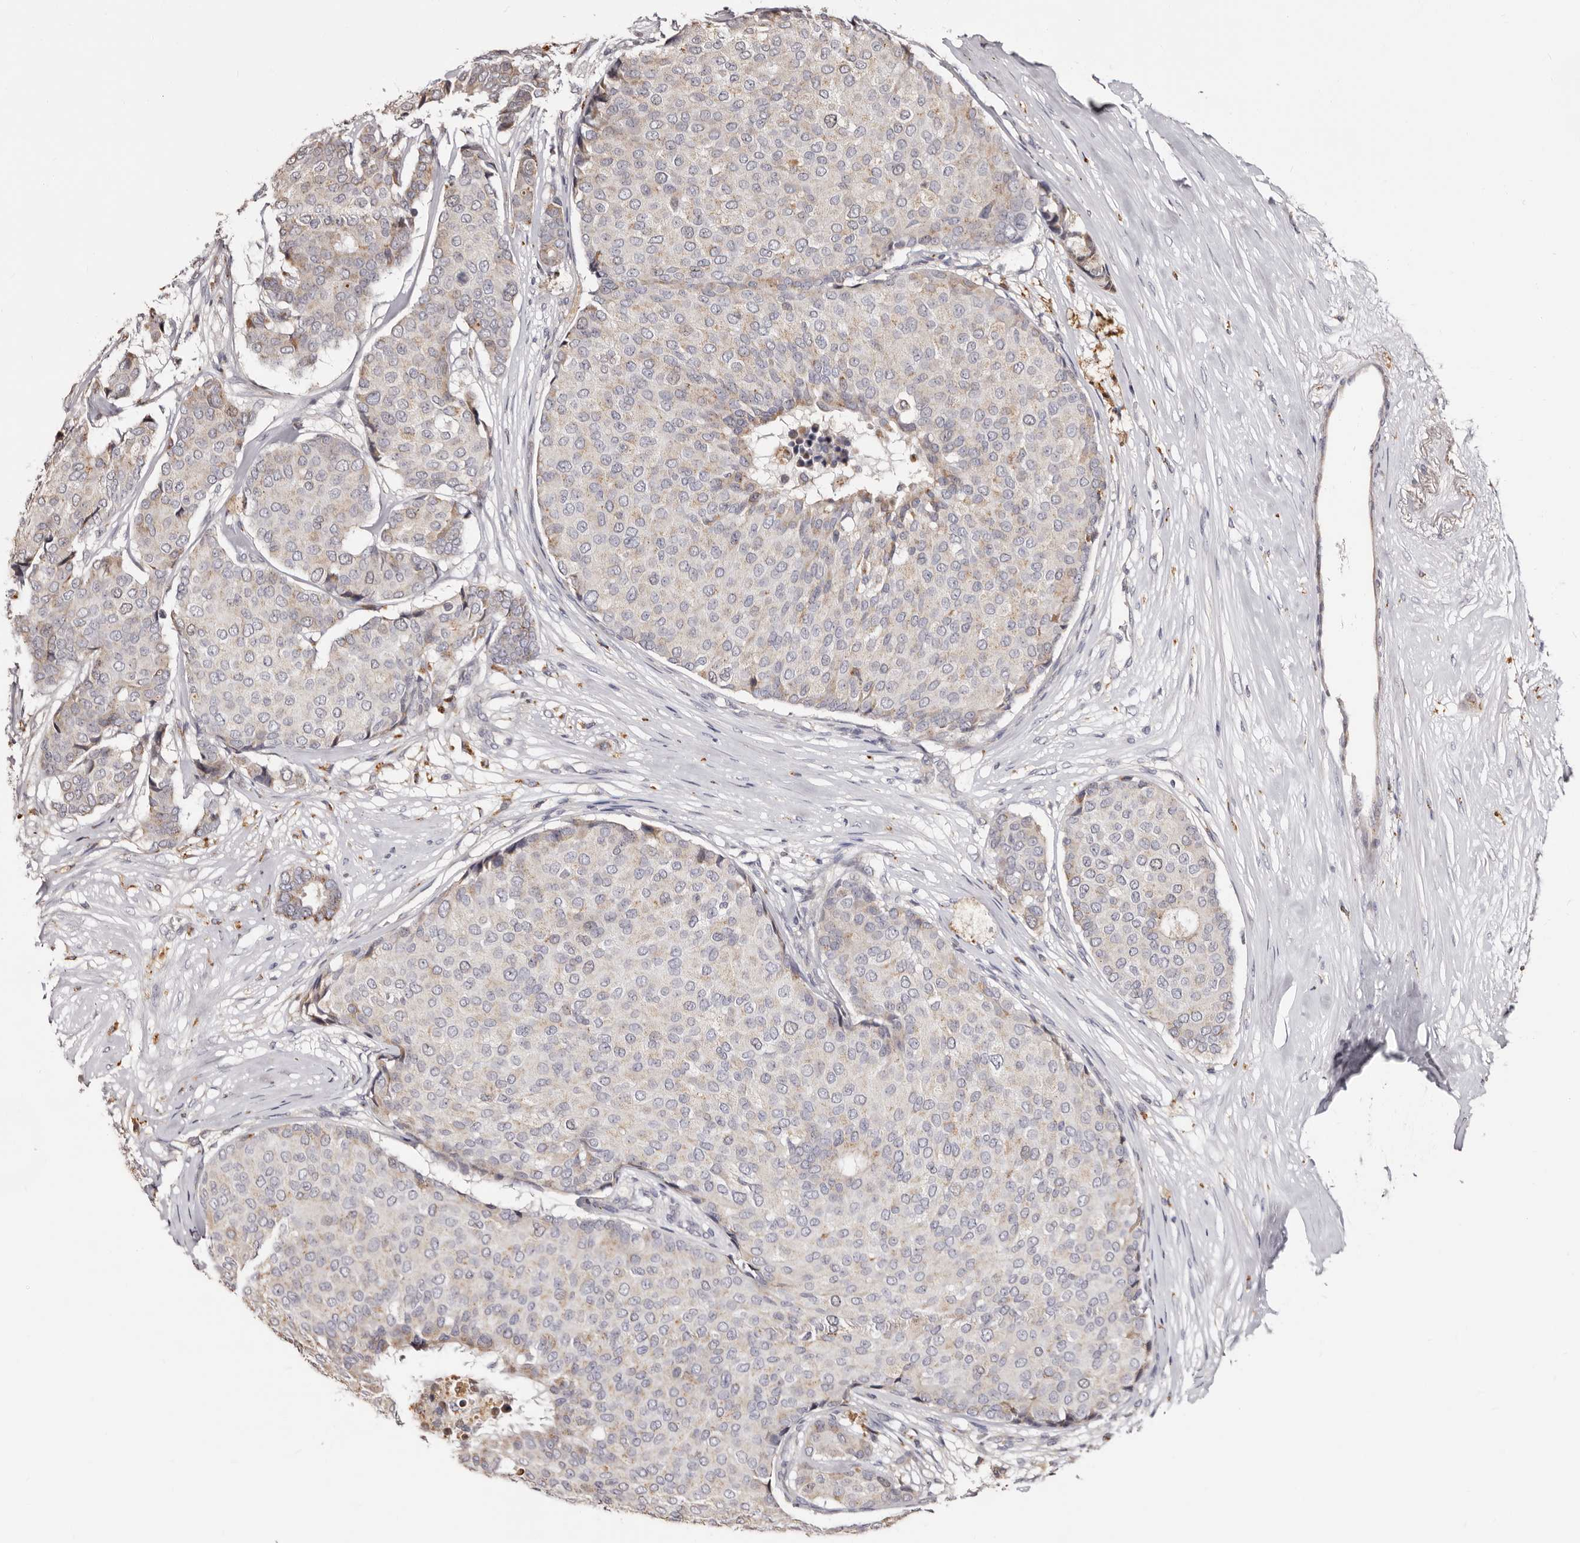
{"staining": {"intensity": "moderate", "quantity": "<25%", "location": "cytoplasmic/membranous"}, "tissue": "breast cancer", "cell_type": "Tumor cells", "image_type": "cancer", "snomed": [{"axis": "morphology", "description": "Duct carcinoma"}, {"axis": "topography", "description": "Breast"}], "caption": "Protein staining of breast cancer (intraductal carcinoma) tissue reveals moderate cytoplasmic/membranous expression in approximately <25% of tumor cells. The protein is stained brown, and the nuclei are stained in blue (DAB IHC with brightfield microscopy, high magnification).", "gene": "PTAFR", "patient": {"sex": "female", "age": 75}}